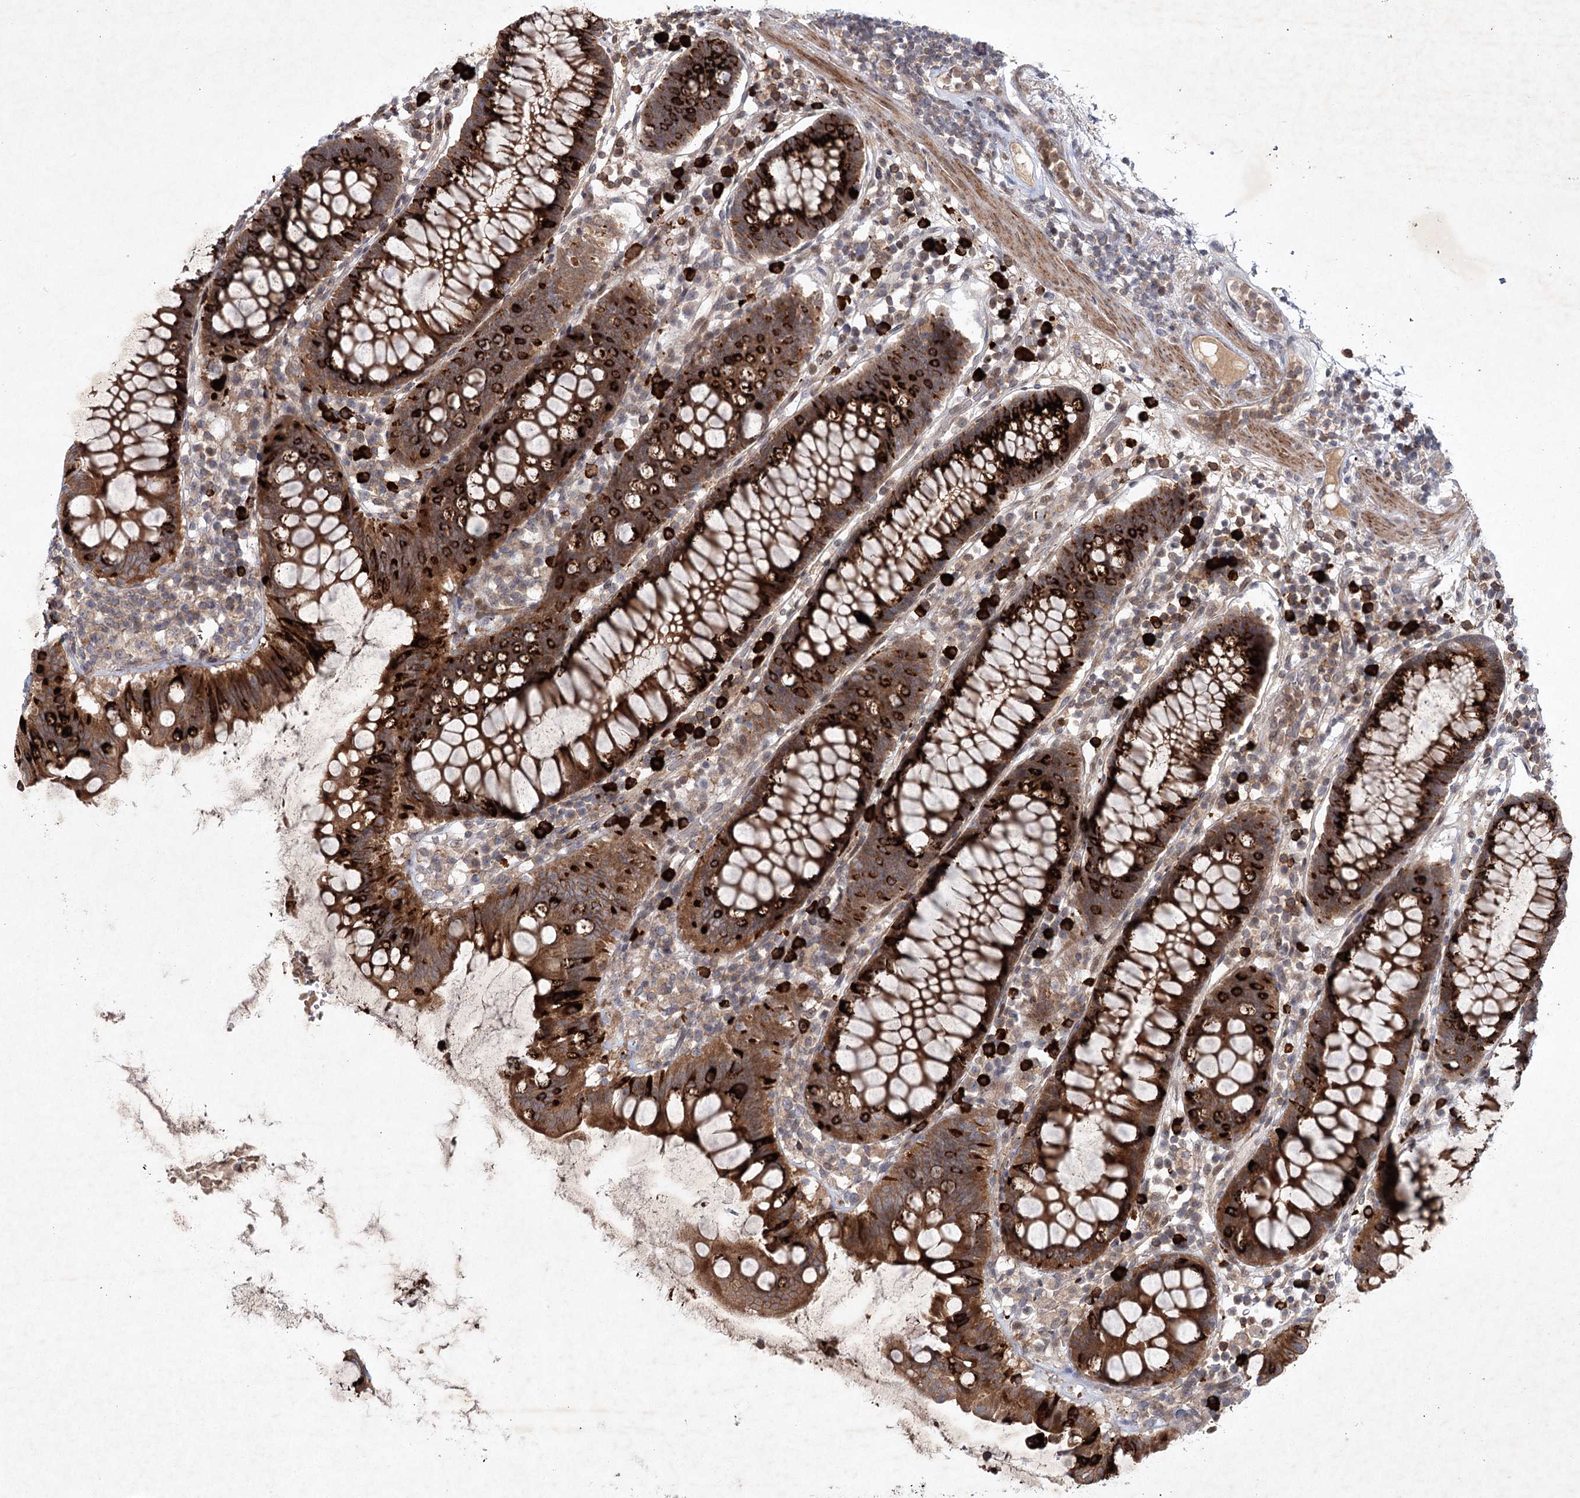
{"staining": {"intensity": "strong", "quantity": ">75%", "location": "cytoplasmic/membranous"}, "tissue": "colorectal cancer", "cell_type": "Tumor cells", "image_type": "cancer", "snomed": [{"axis": "morphology", "description": "Normal tissue, NOS"}, {"axis": "morphology", "description": "Adenocarcinoma, NOS"}, {"axis": "topography", "description": "Colon"}], "caption": "About >75% of tumor cells in human colorectal cancer (adenocarcinoma) show strong cytoplasmic/membranous protein expression as visualized by brown immunohistochemical staining.", "gene": "MAP3K13", "patient": {"sex": "female", "age": 75}}